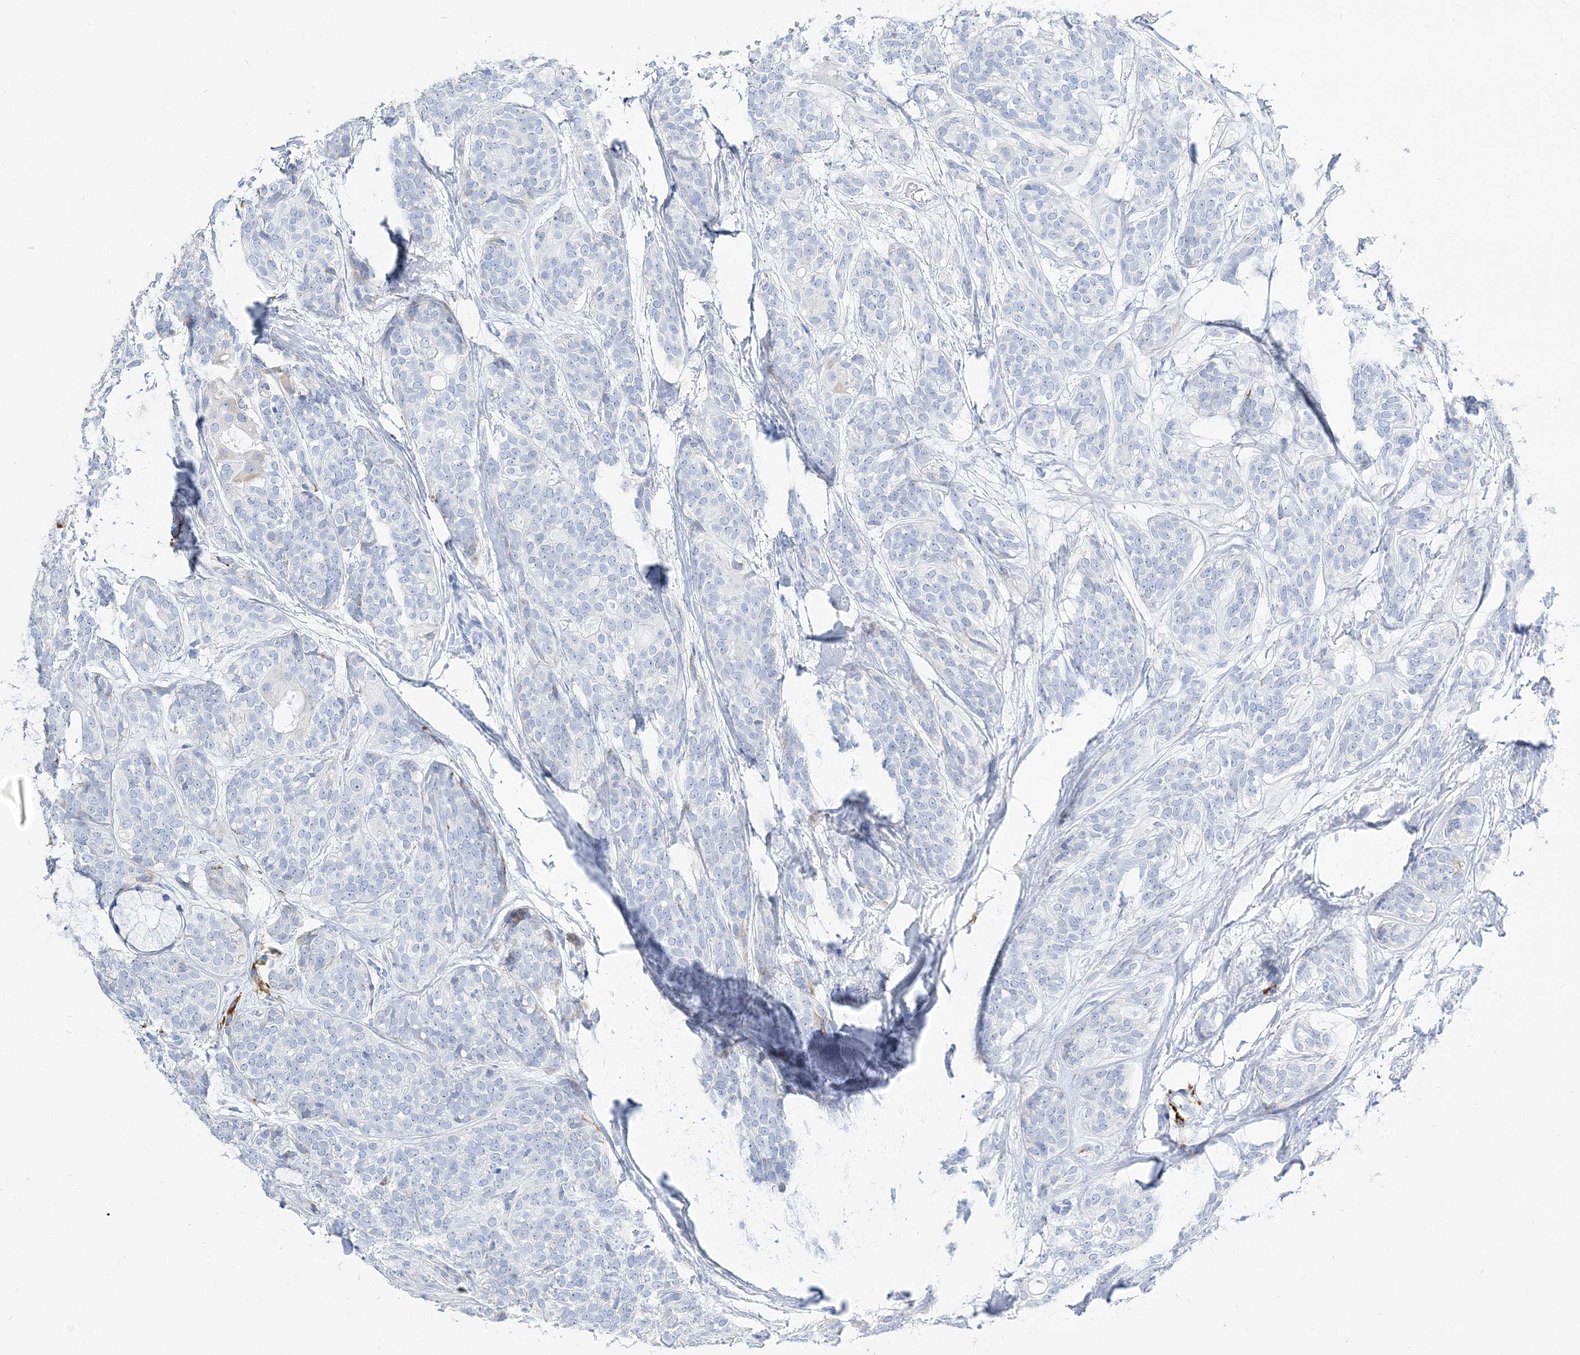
{"staining": {"intensity": "negative", "quantity": "none", "location": "none"}, "tissue": "head and neck cancer", "cell_type": "Tumor cells", "image_type": "cancer", "snomed": [{"axis": "morphology", "description": "Adenocarcinoma, NOS"}, {"axis": "topography", "description": "Head-Neck"}], "caption": "Adenocarcinoma (head and neck) stained for a protein using immunohistochemistry (IHC) reveals no expression tumor cells.", "gene": "TSPYL6", "patient": {"sex": "male", "age": 66}}